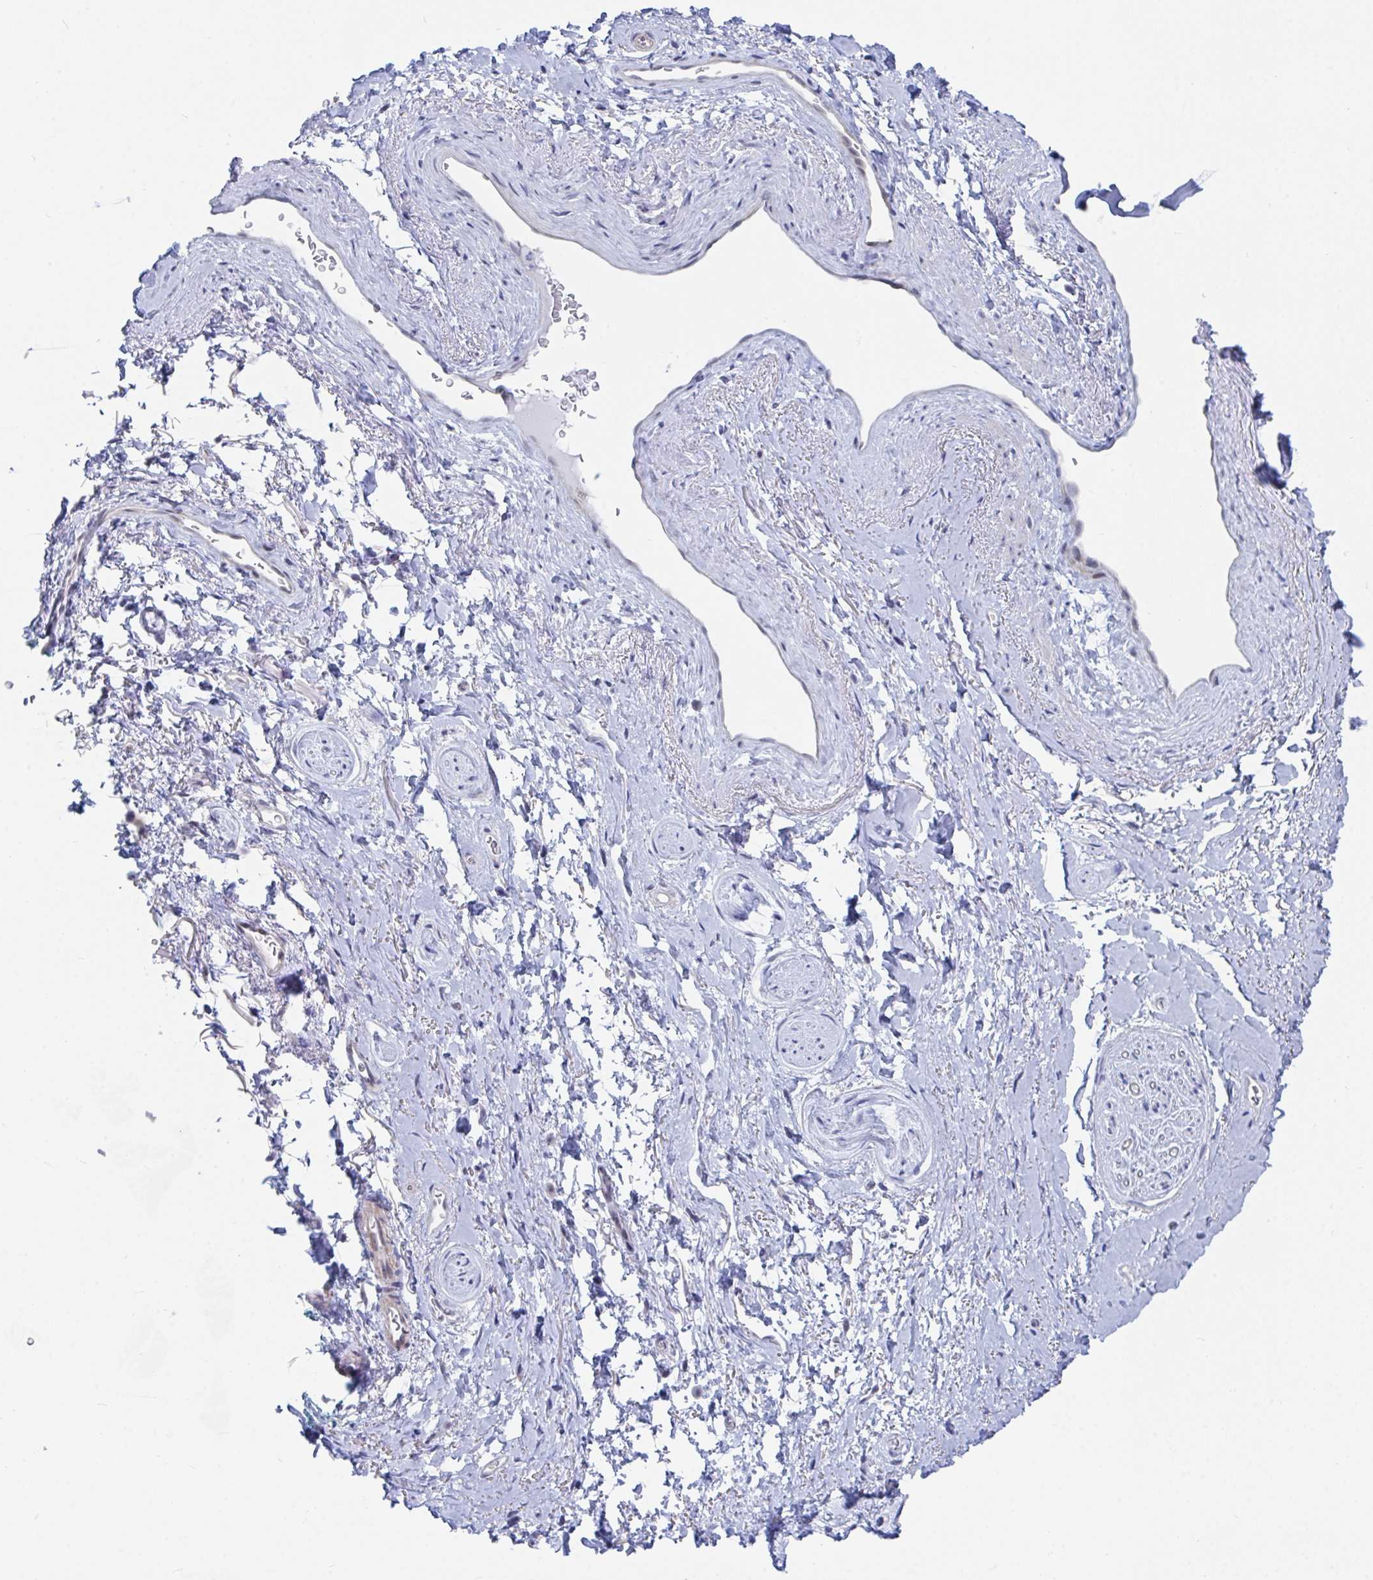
{"staining": {"intensity": "negative", "quantity": "none", "location": "none"}, "tissue": "adipose tissue", "cell_type": "Adipocytes", "image_type": "normal", "snomed": [{"axis": "morphology", "description": "Normal tissue, NOS"}, {"axis": "topography", "description": "Vulva"}, {"axis": "topography", "description": "Peripheral nerve tissue"}], "caption": "IHC of normal adipose tissue shows no staining in adipocytes.", "gene": "DAOA", "patient": {"sex": "female", "age": 66}}